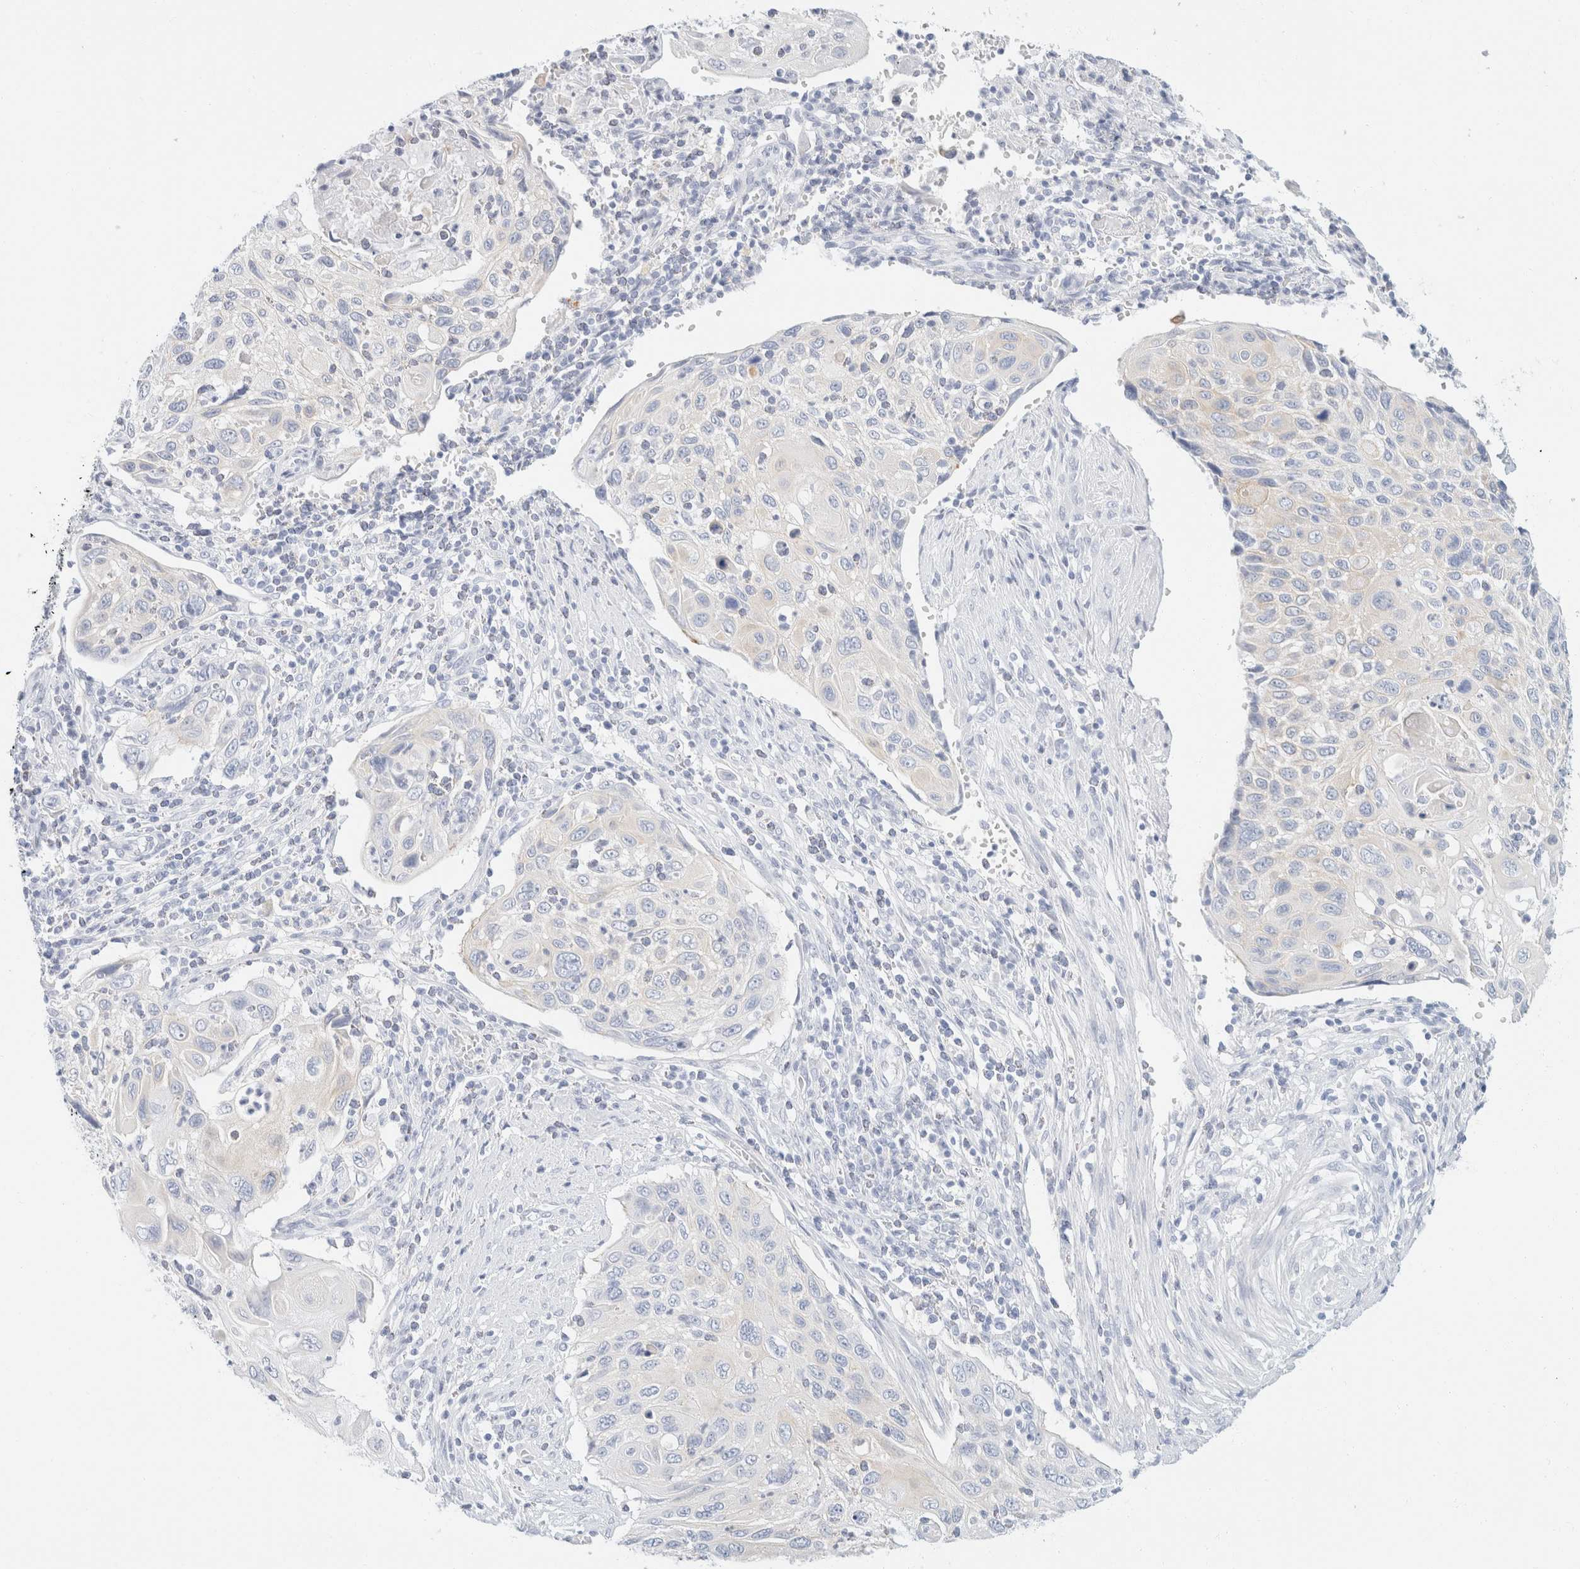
{"staining": {"intensity": "negative", "quantity": "none", "location": "none"}, "tissue": "cervical cancer", "cell_type": "Tumor cells", "image_type": "cancer", "snomed": [{"axis": "morphology", "description": "Squamous cell carcinoma, NOS"}, {"axis": "topography", "description": "Cervix"}], "caption": "IHC micrograph of cervical cancer (squamous cell carcinoma) stained for a protein (brown), which exhibits no staining in tumor cells.", "gene": "KRT20", "patient": {"sex": "female", "age": 70}}